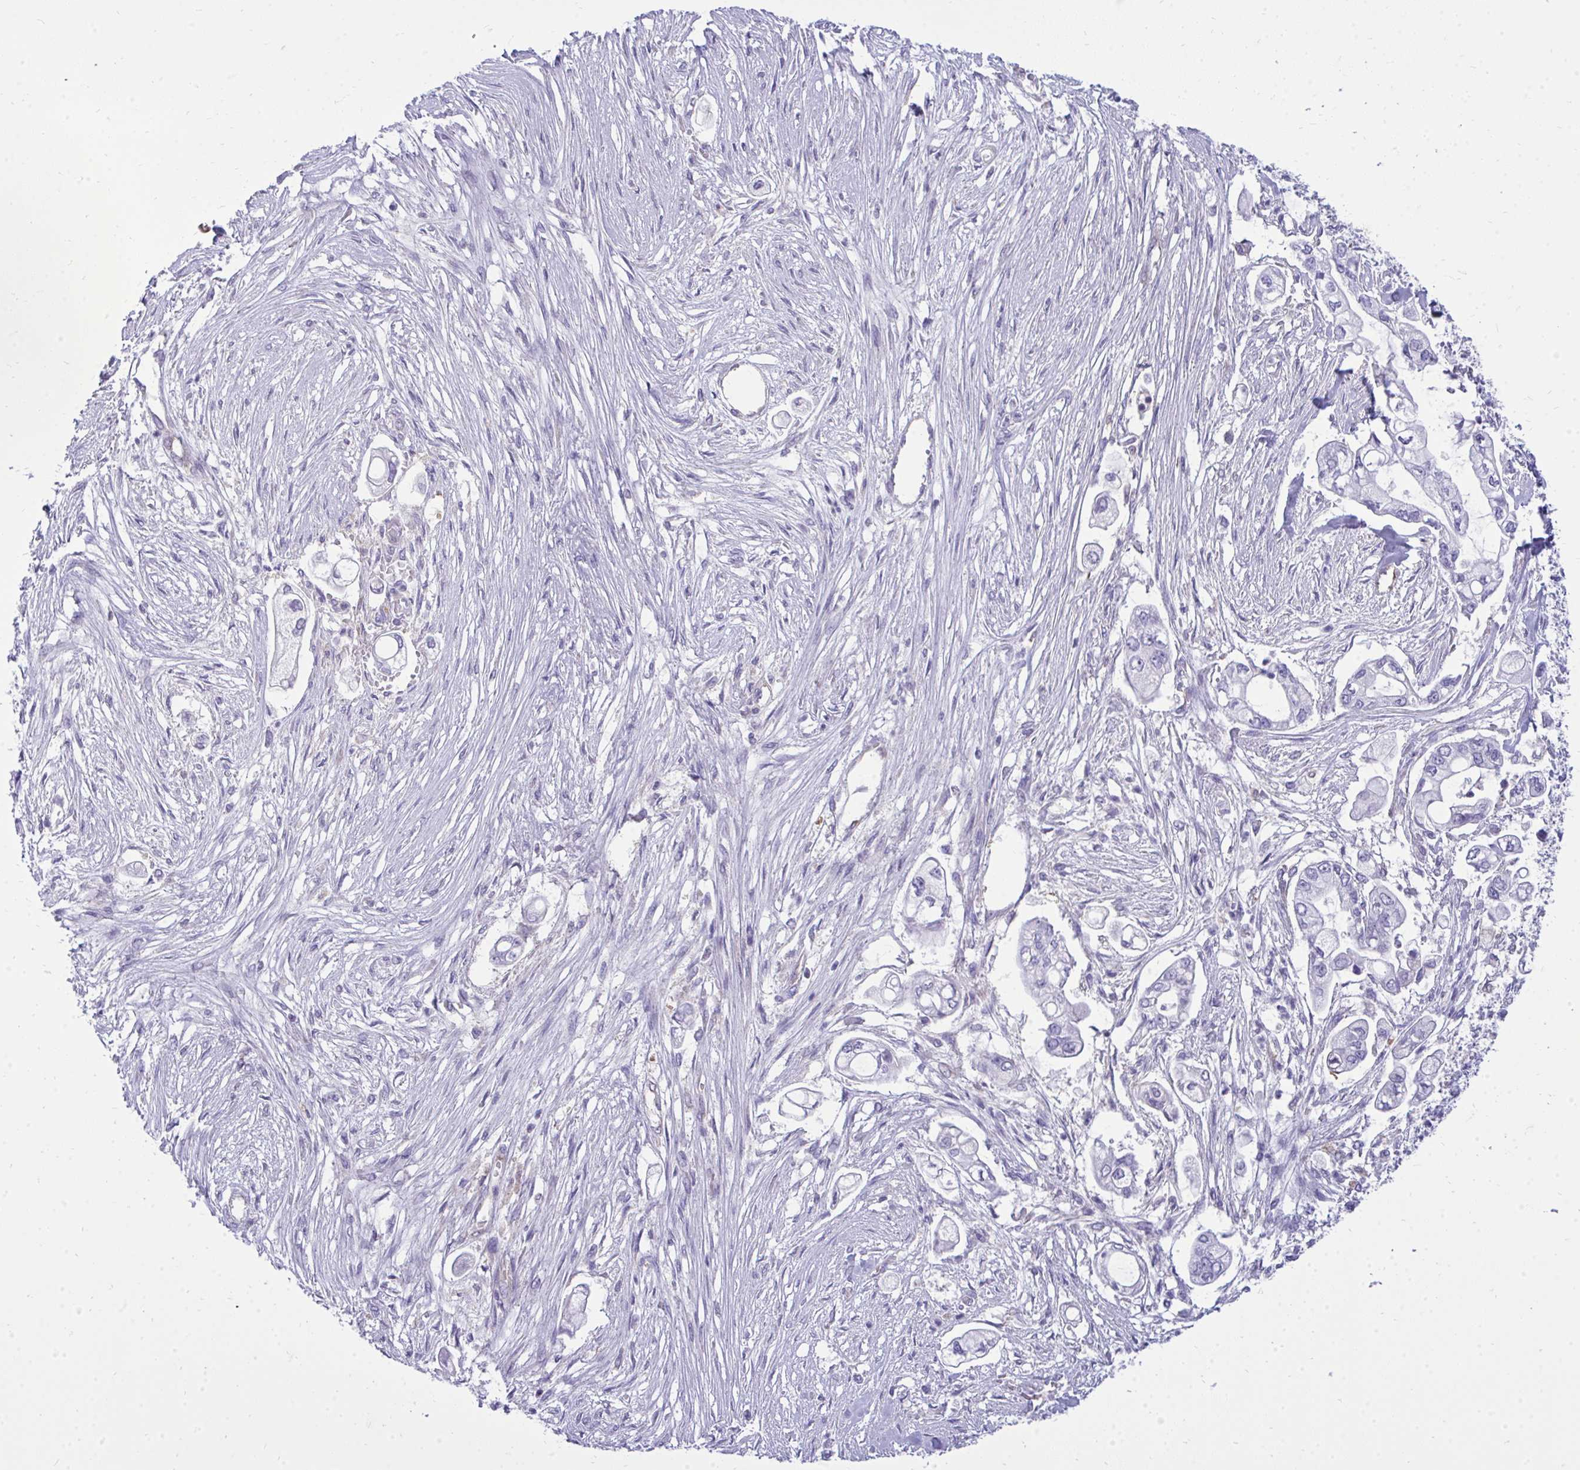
{"staining": {"intensity": "negative", "quantity": "none", "location": "none"}, "tissue": "pancreatic cancer", "cell_type": "Tumor cells", "image_type": "cancer", "snomed": [{"axis": "morphology", "description": "Adenocarcinoma, NOS"}, {"axis": "topography", "description": "Pancreas"}], "caption": "High power microscopy image of an IHC histopathology image of pancreatic adenocarcinoma, revealing no significant positivity in tumor cells.", "gene": "FABP3", "patient": {"sex": "female", "age": 69}}